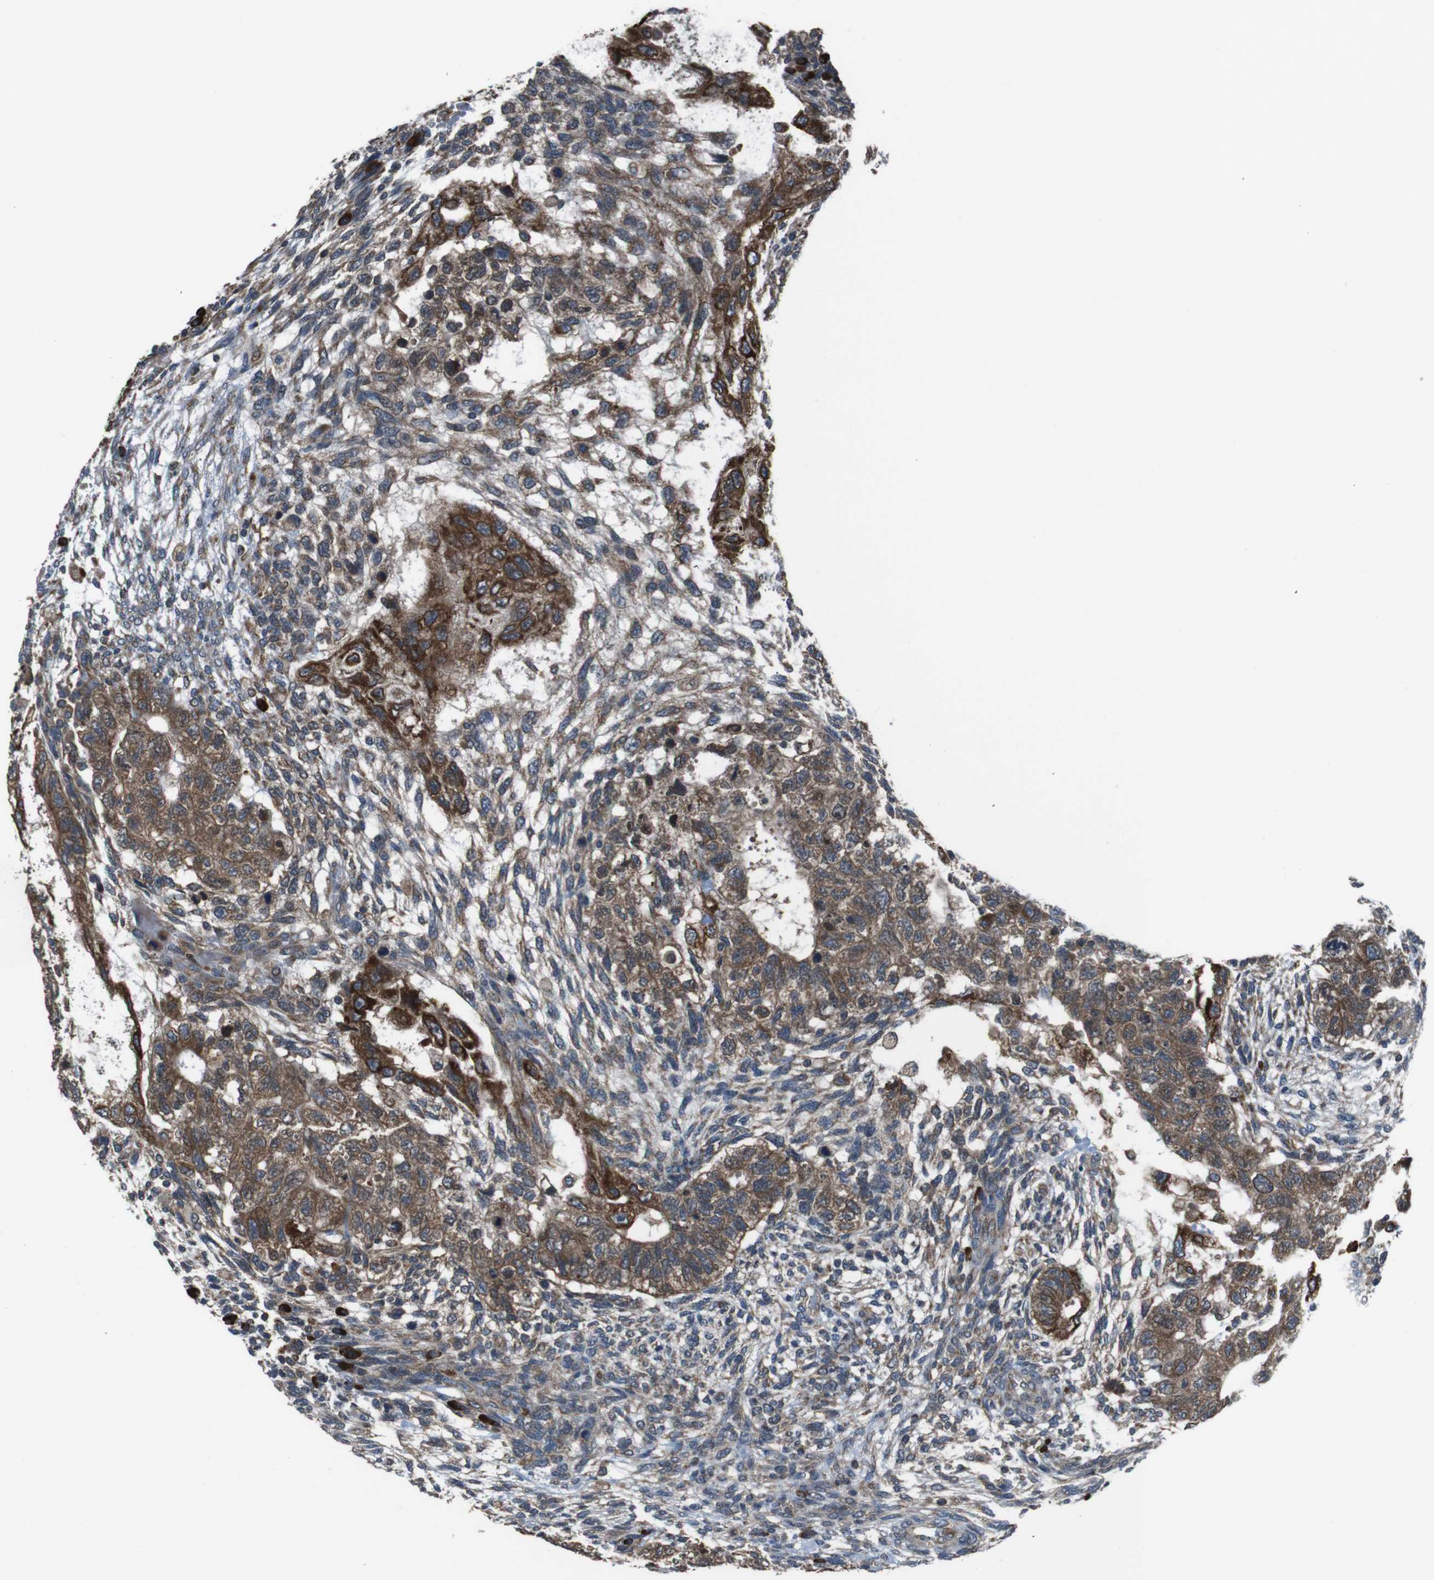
{"staining": {"intensity": "moderate", "quantity": ">75%", "location": "cytoplasmic/membranous"}, "tissue": "testis cancer", "cell_type": "Tumor cells", "image_type": "cancer", "snomed": [{"axis": "morphology", "description": "Normal tissue, NOS"}, {"axis": "morphology", "description": "Carcinoma, Embryonal, NOS"}, {"axis": "topography", "description": "Testis"}], "caption": "Testis cancer (embryonal carcinoma) stained with DAB immunohistochemistry displays medium levels of moderate cytoplasmic/membranous expression in approximately >75% of tumor cells.", "gene": "SSR3", "patient": {"sex": "male", "age": 36}}